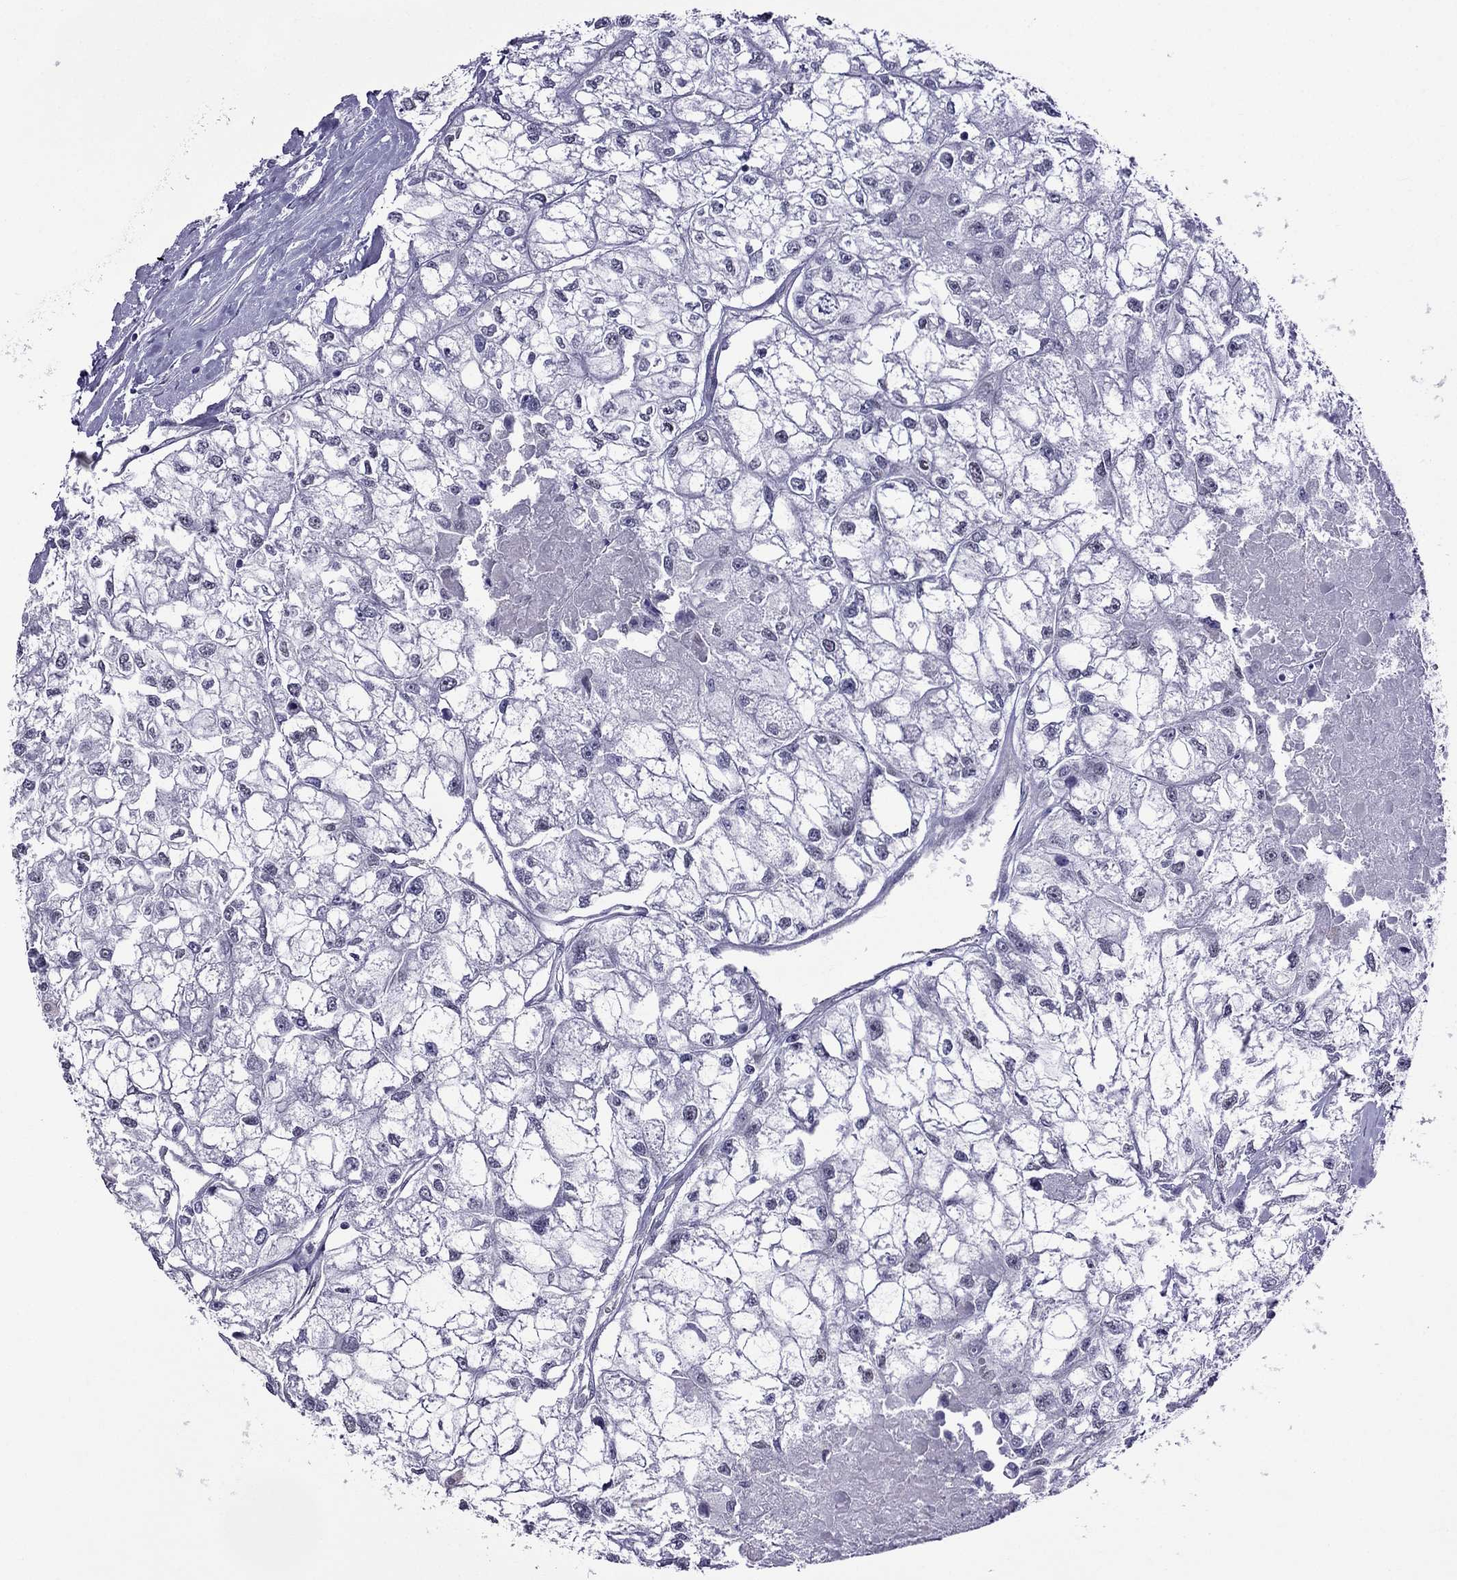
{"staining": {"intensity": "negative", "quantity": "none", "location": "none"}, "tissue": "renal cancer", "cell_type": "Tumor cells", "image_type": "cancer", "snomed": [{"axis": "morphology", "description": "Adenocarcinoma, NOS"}, {"axis": "topography", "description": "Kidney"}], "caption": "This is a photomicrograph of immunohistochemistry staining of renal cancer (adenocarcinoma), which shows no staining in tumor cells.", "gene": "MGP", "patient": {"sex": "male", "age": 56}}